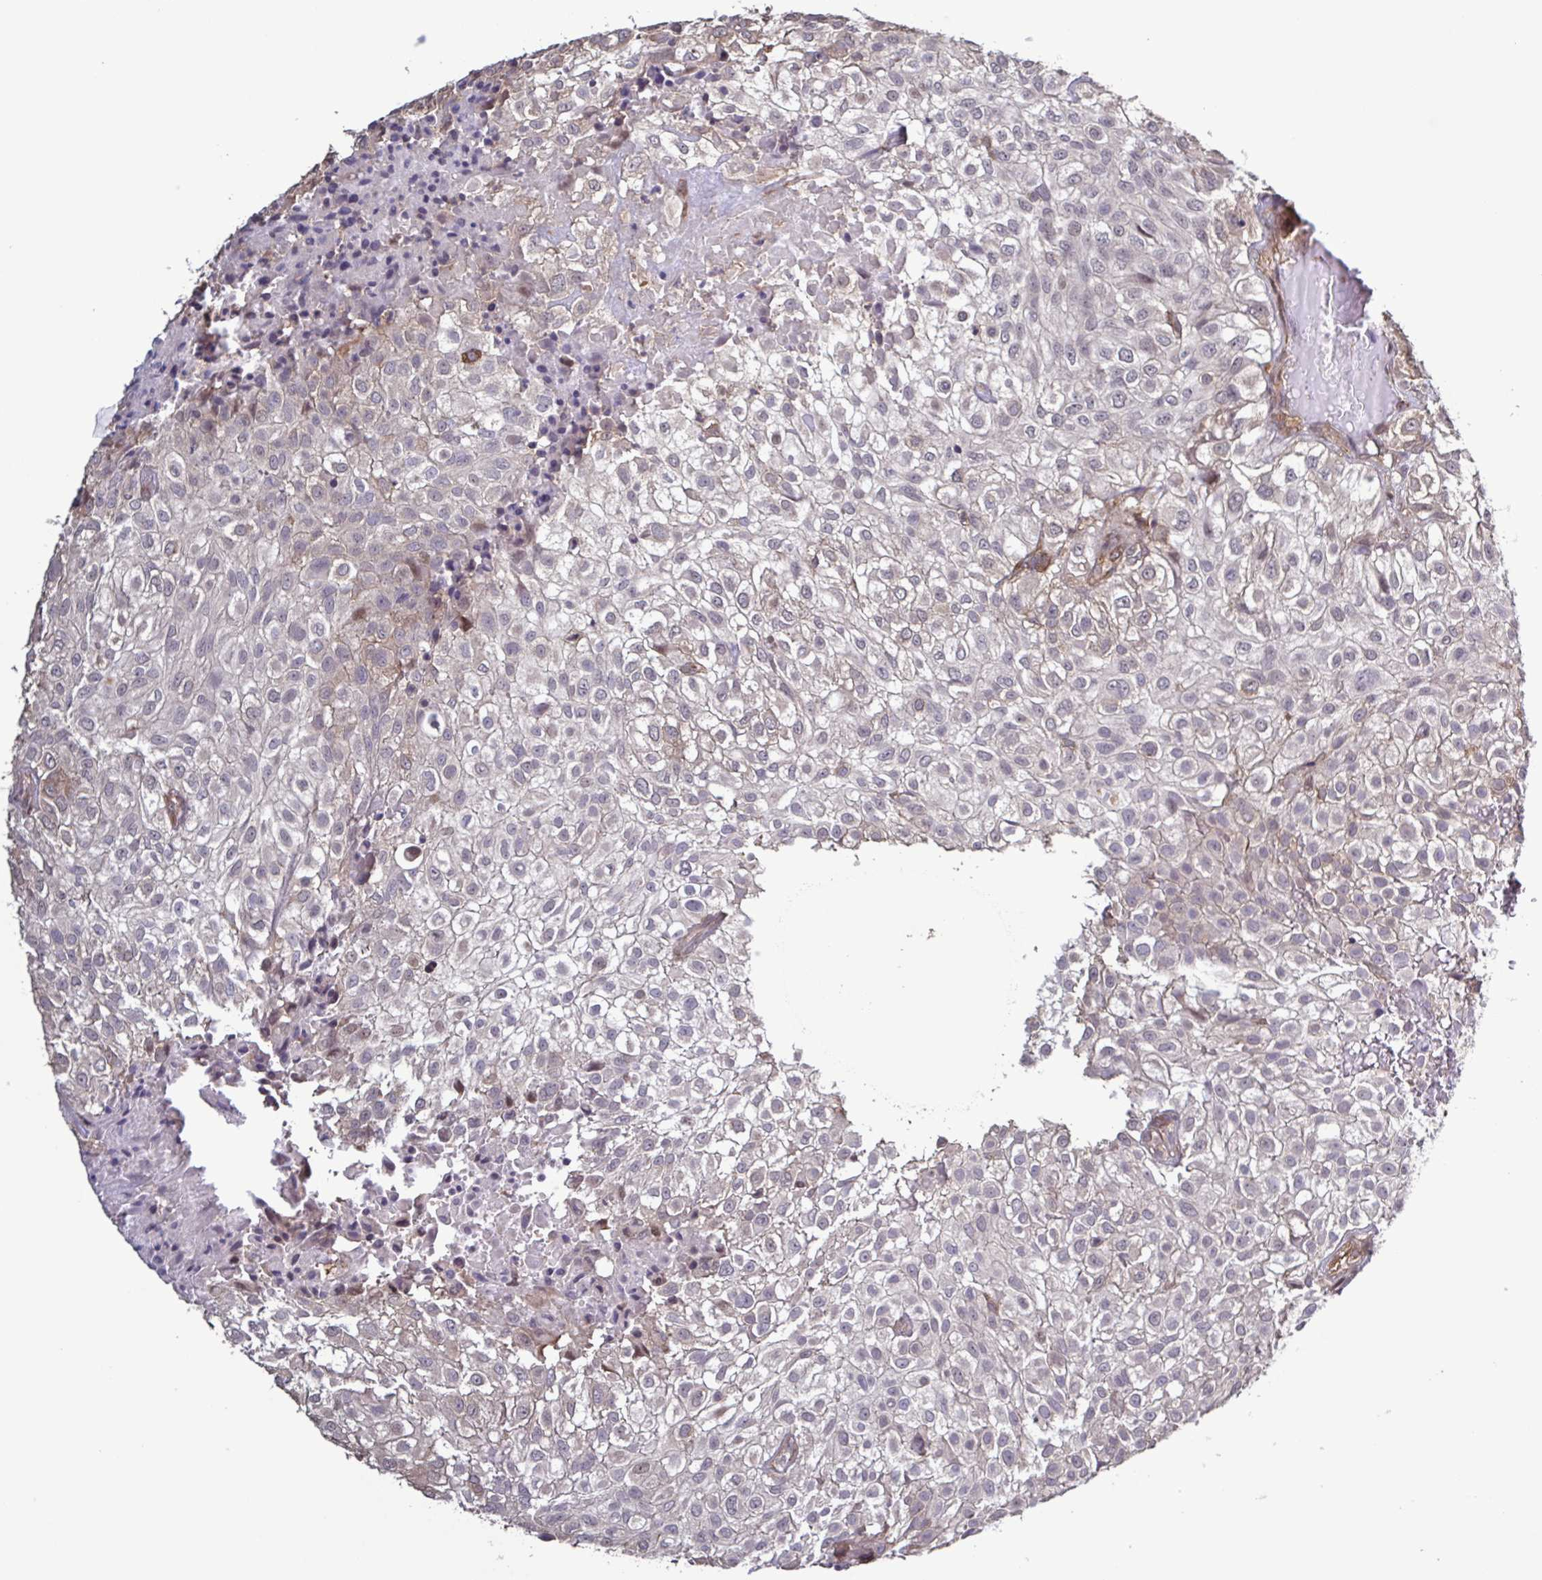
{"staining": {"intensity": "negative", "quantity": "none", "location": "none"}, "tissue": "urothelial cancer", "cell_type": "Tumor cells", "image_type": "cancer", "snomed": [{"axis": "morphology", "description": "Urothelial carcinoma, High grade"}, {"axis": "topography", "description": "Urinary bladder"}], "caption": "The immunohistochemistry micrograph has no significant positivity in tumor cells of high-grade urothelial carcinoma tissue.", "gene": "ZNF200", "patient": {"sex": "male", "age": 56}}